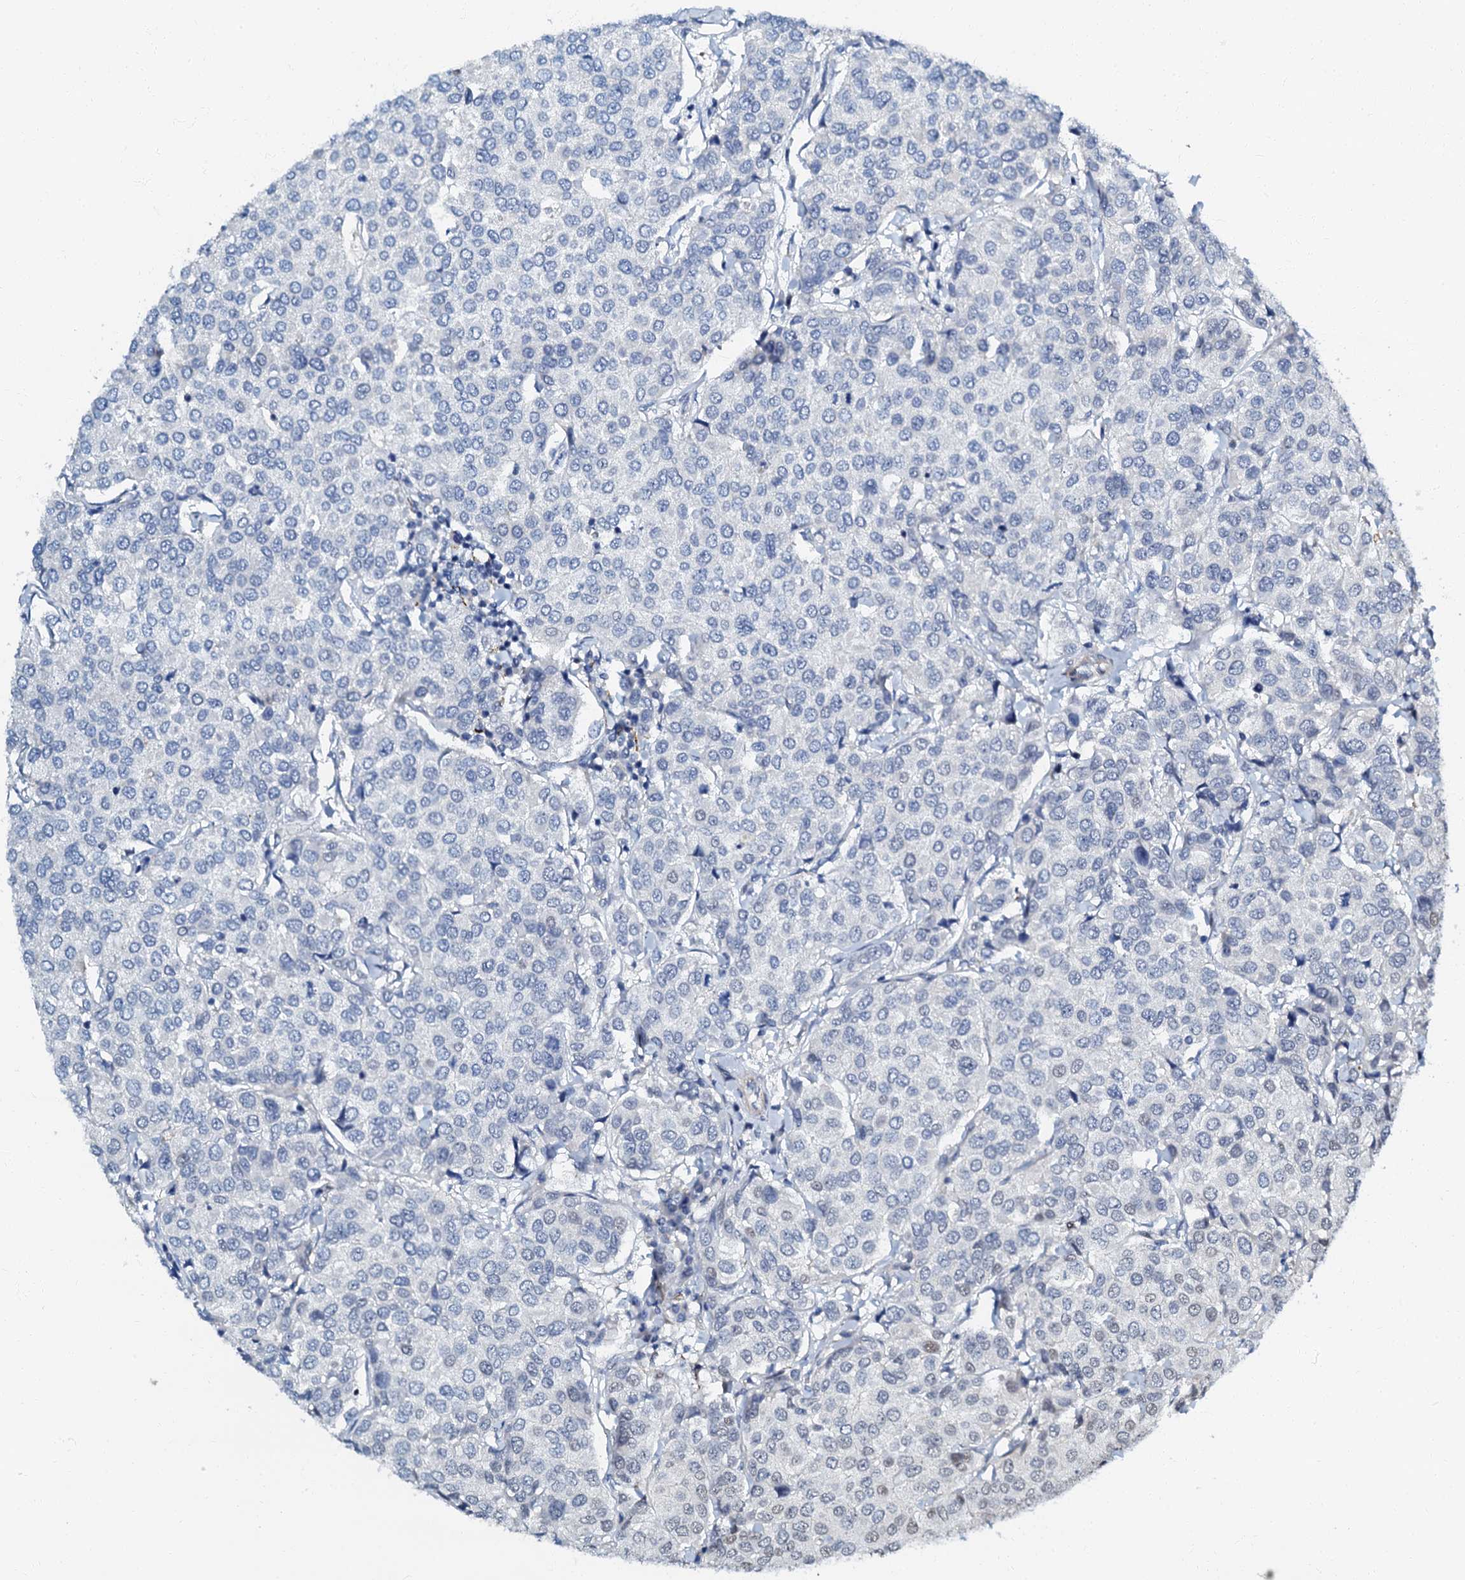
{"staining": {"intensity": "negative", "quantity": "none", "location": "none"}, "tissue": "breast cancer", "cell_type": "Tumor cells", "image_type": "cancer", "snomed": [{"axis": "morphology", "description": "Duct carcinoma"}, {"axis": "topography", "description": "Breast"}], "caption": "Protein analysis of infiltrating ductal carcinoma (breast) reveals no significant staining in tumor cells.", "gene": "OLAH", "patient": {"sex": "female", "age": 55}}